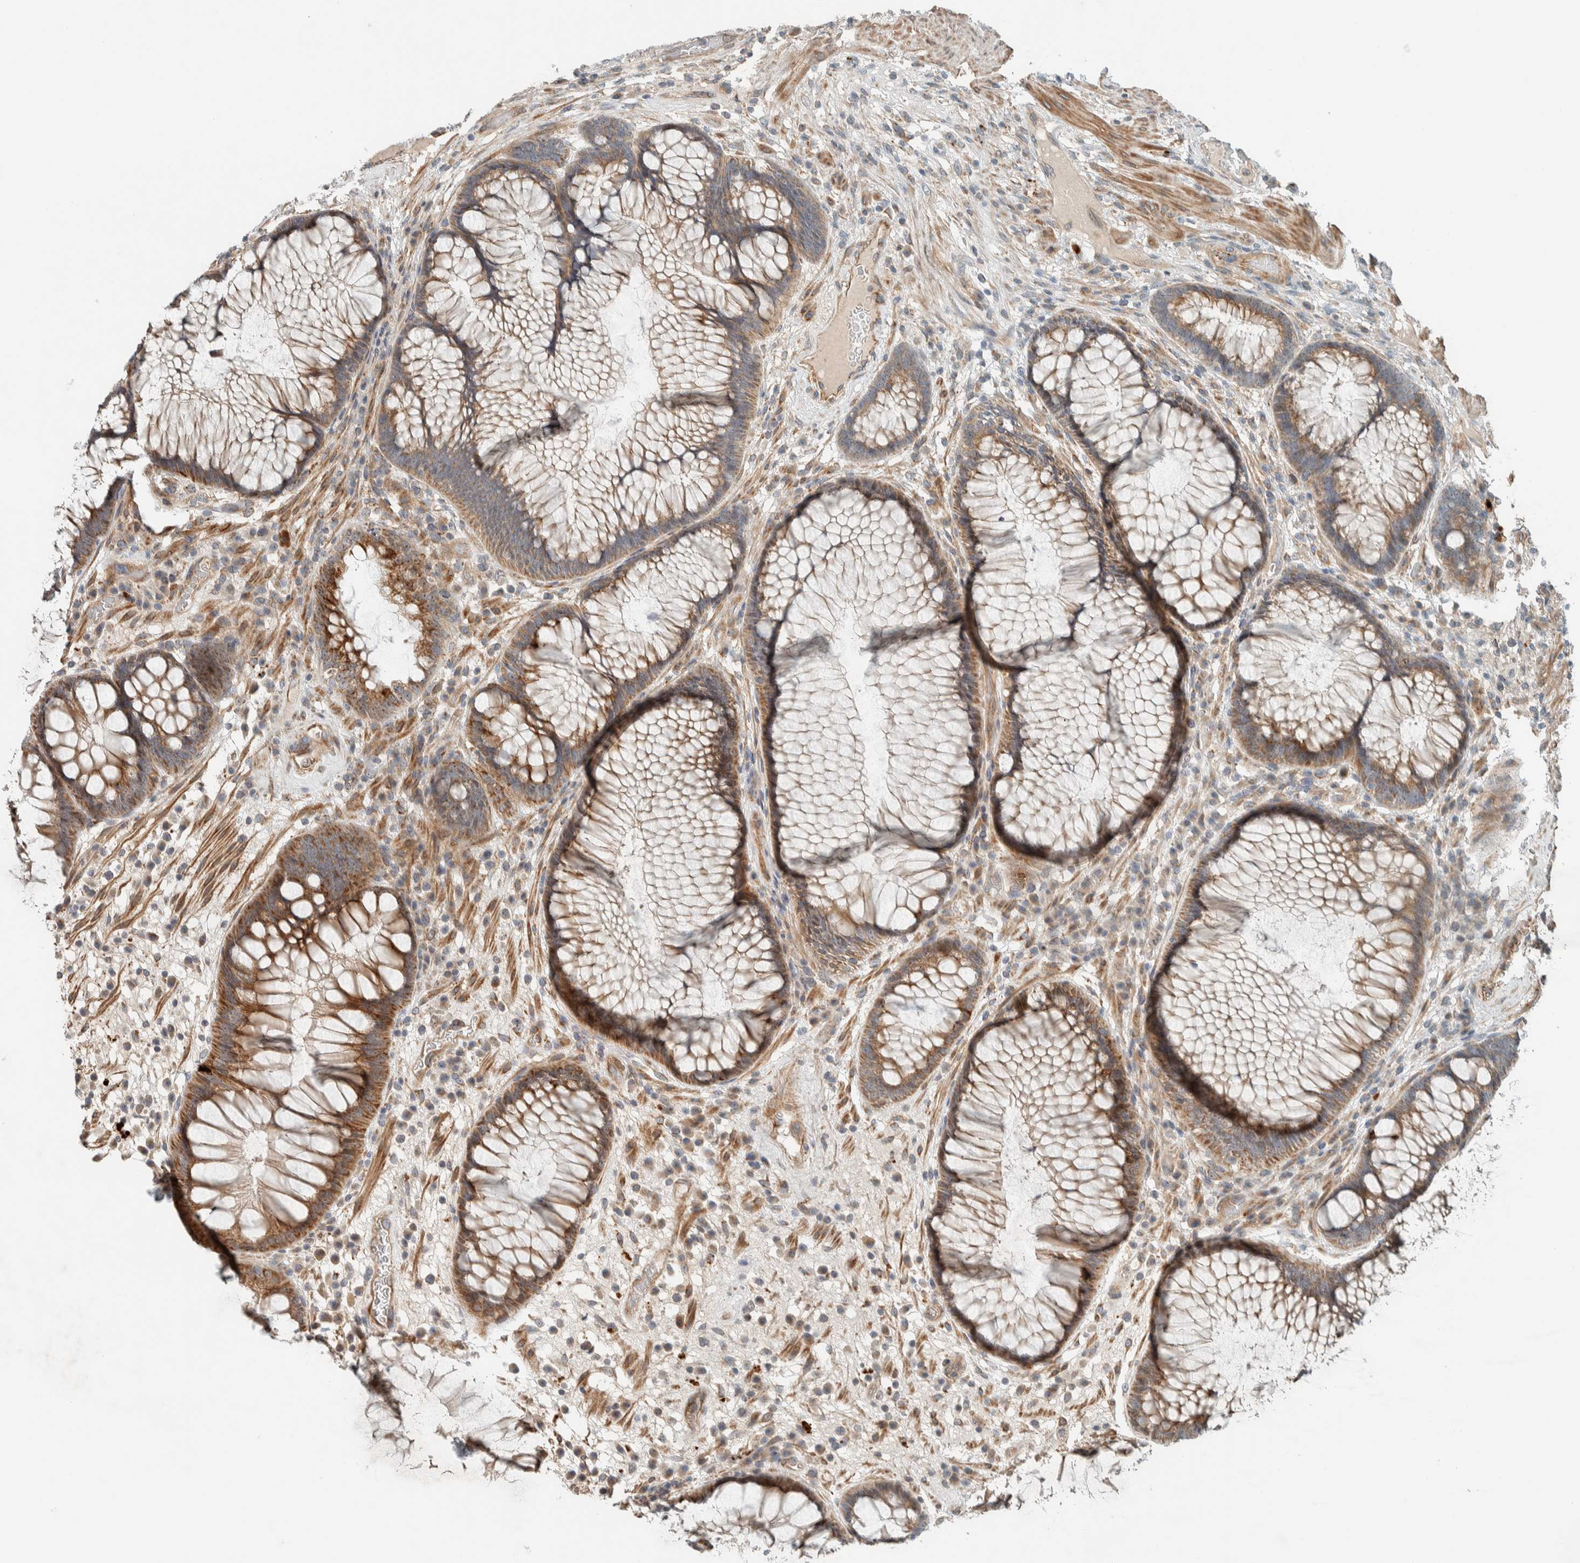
{"staining": {"intensity": "moderate", "quantity": ">75%", "location": "cytoplasmic/membranous"}, "tissue": "rectum", "cell_type": "Glandular cells", "image_type": "normal", "snomed": [{"axis": "morphology", "description": "Normal tissue, NOS"}, {"axis": "topography", "description": "Rectum"}], "caption": "High-power microscopy captured an immunohistochemistry image of normal rectum, revealing moderate cytoplasmic/membranous staining in about >75% of glandular cells.", "gene": "SLFN12L", "patient": {"sex": "male", "age": 51}}